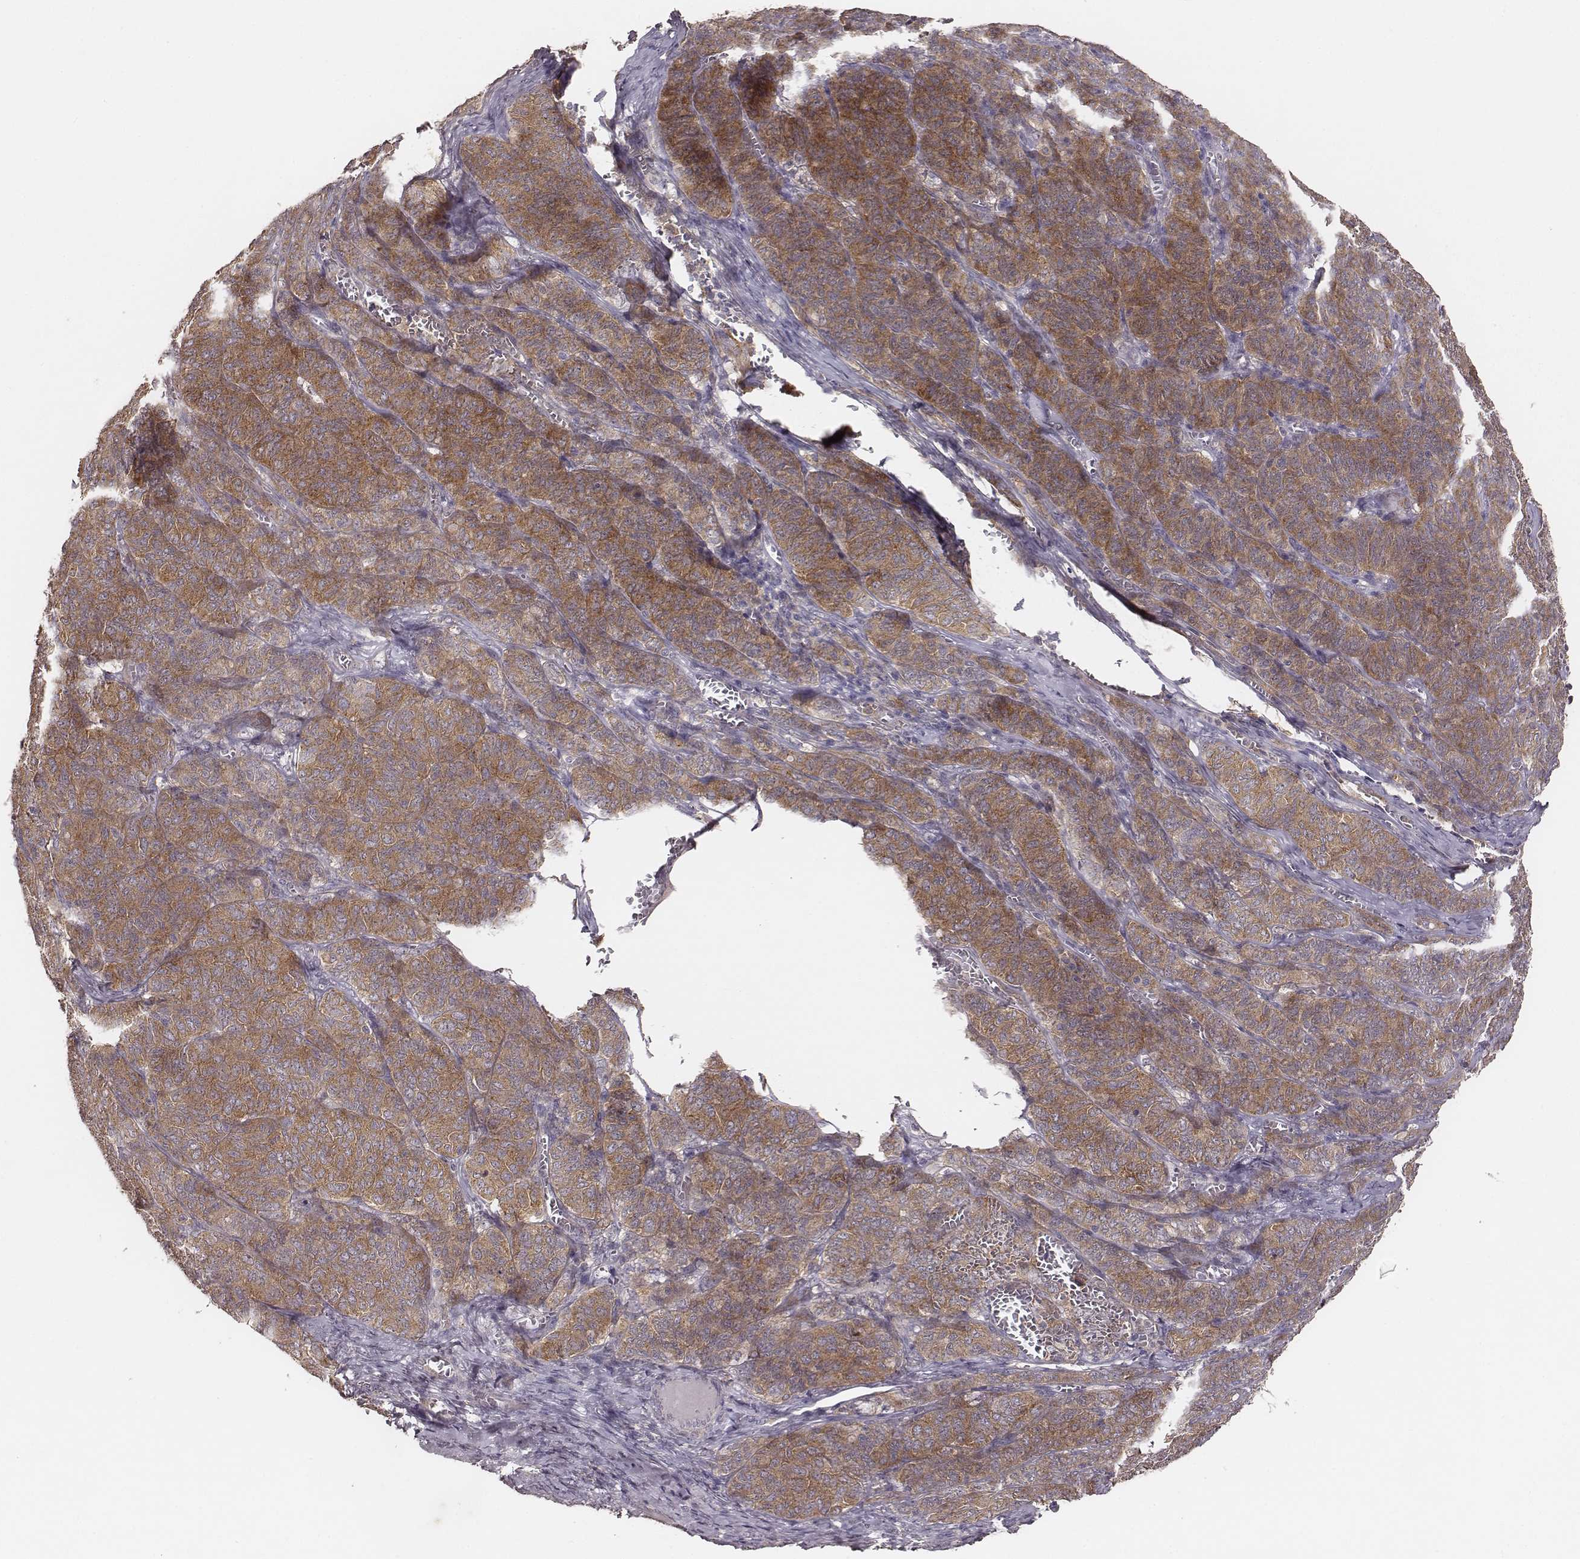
{"staining": {"intensity": "moderate", "quantity": ">75%", "location": "cytoplasmic/membranous"}, "tissue": "ovarian cancer", "cell_type": "Tumor cells", "image_type": "cancer", "snomed": [{"axis": "morphology", "description": "Carcinoma, endometroid"}, {"axis": "topography", "description": "Ovary"}], "caption": "A brown stain highlights moderate cytoplasmic/membranous staining of a protein in human ovarian cancer tumor cells.", "gene": "VPS26A", "patient": {"sex": "female", "age": 80}}